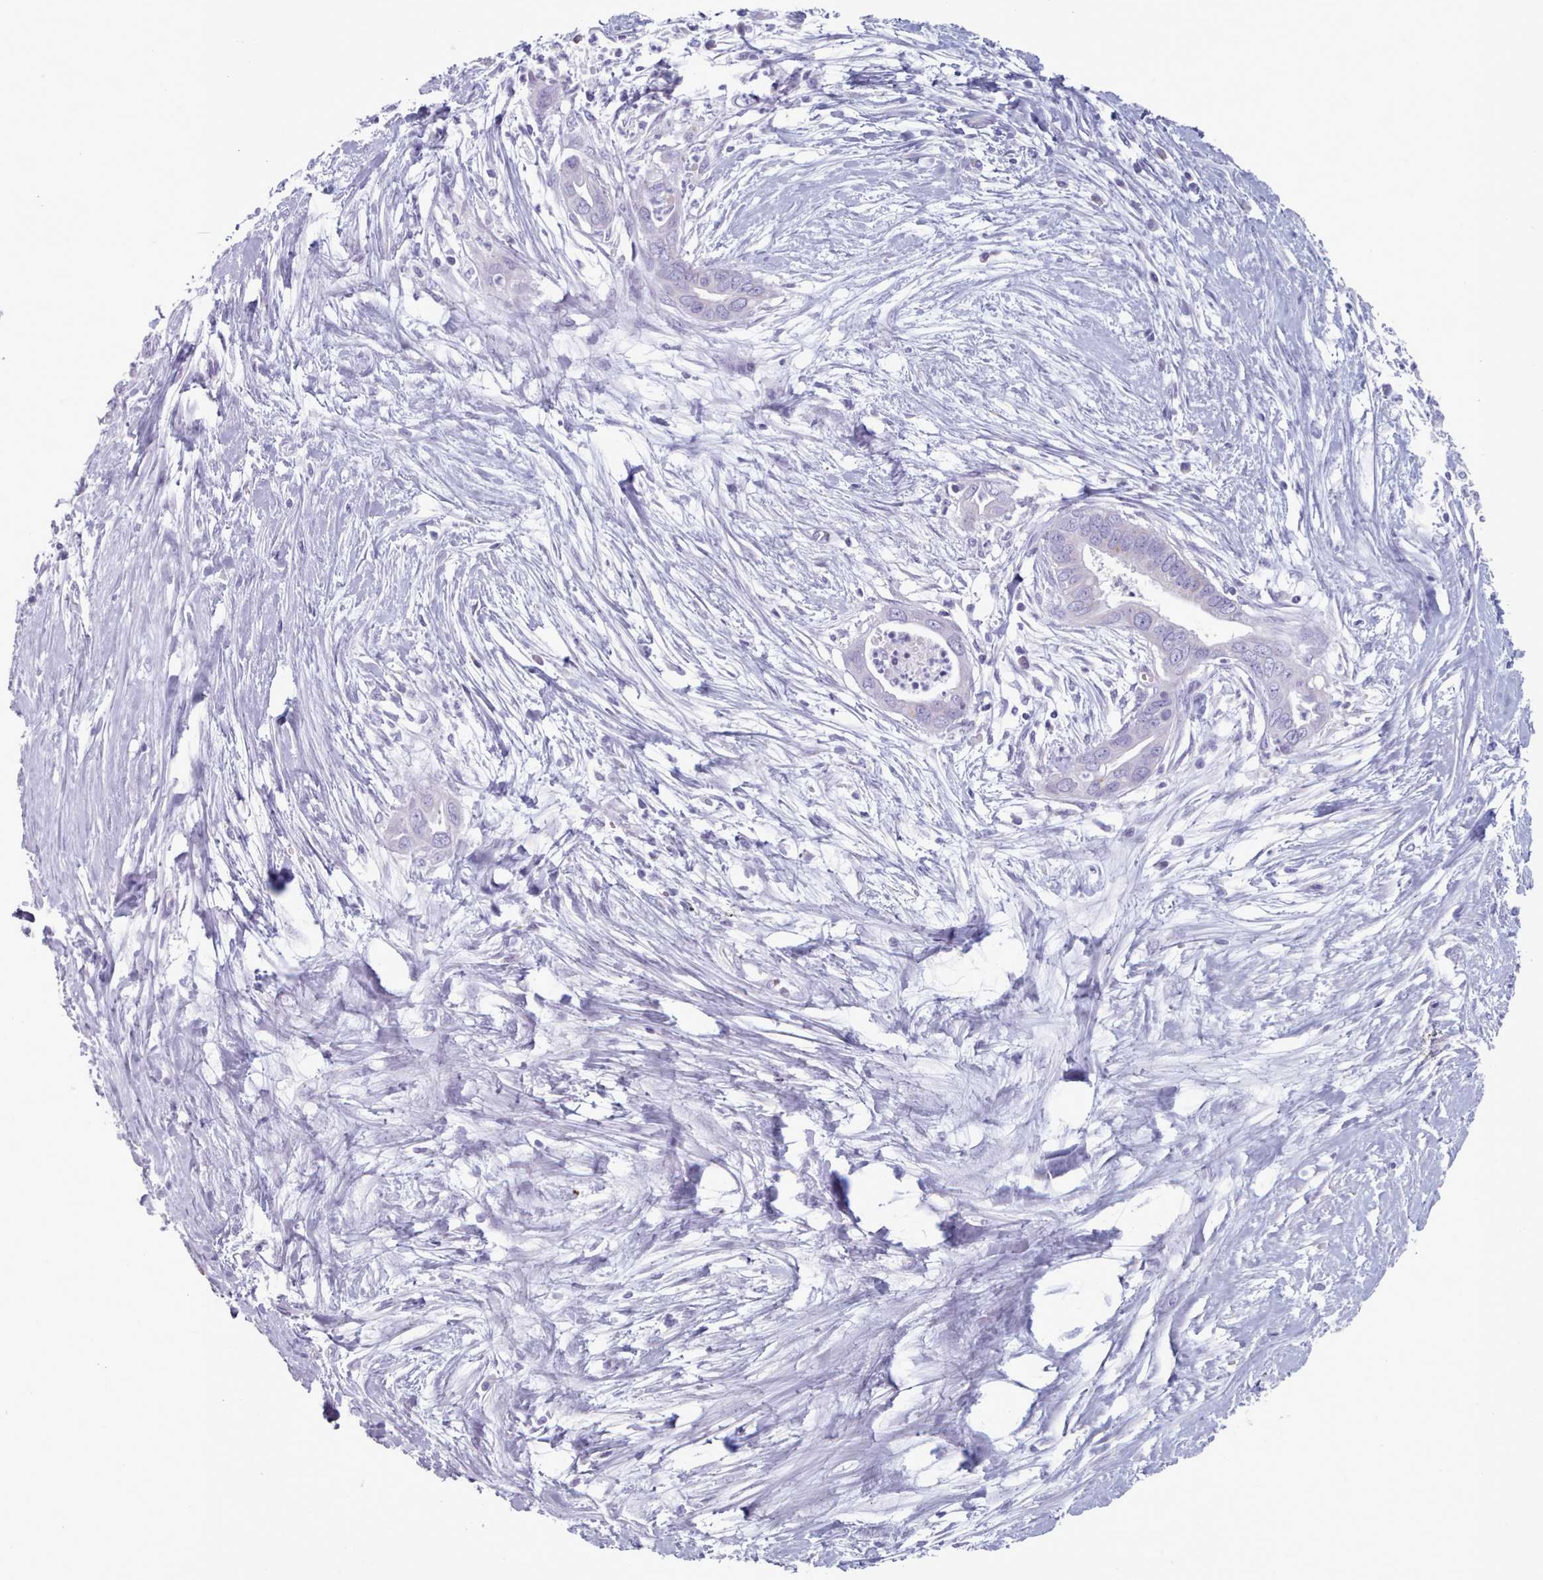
{"staining": {"intensity": "negative", "quantity": "none", "location": "none"}, "tissue": "pancreatic cancer", "cell_type": "Tumor cells", "image_type": "cancer", "snomed": [{"axis": "morphology", "description": "Adenocarcinoma, NOS"}, {"axis": "topography", "description": "Pancreas"}], "caption": "Protein analysis of adenocarcinoma (pancreatic) displays no significant expression in tumor cells.", "gene": "HAO1", "patient": {"sex": "male", "age": 75}}